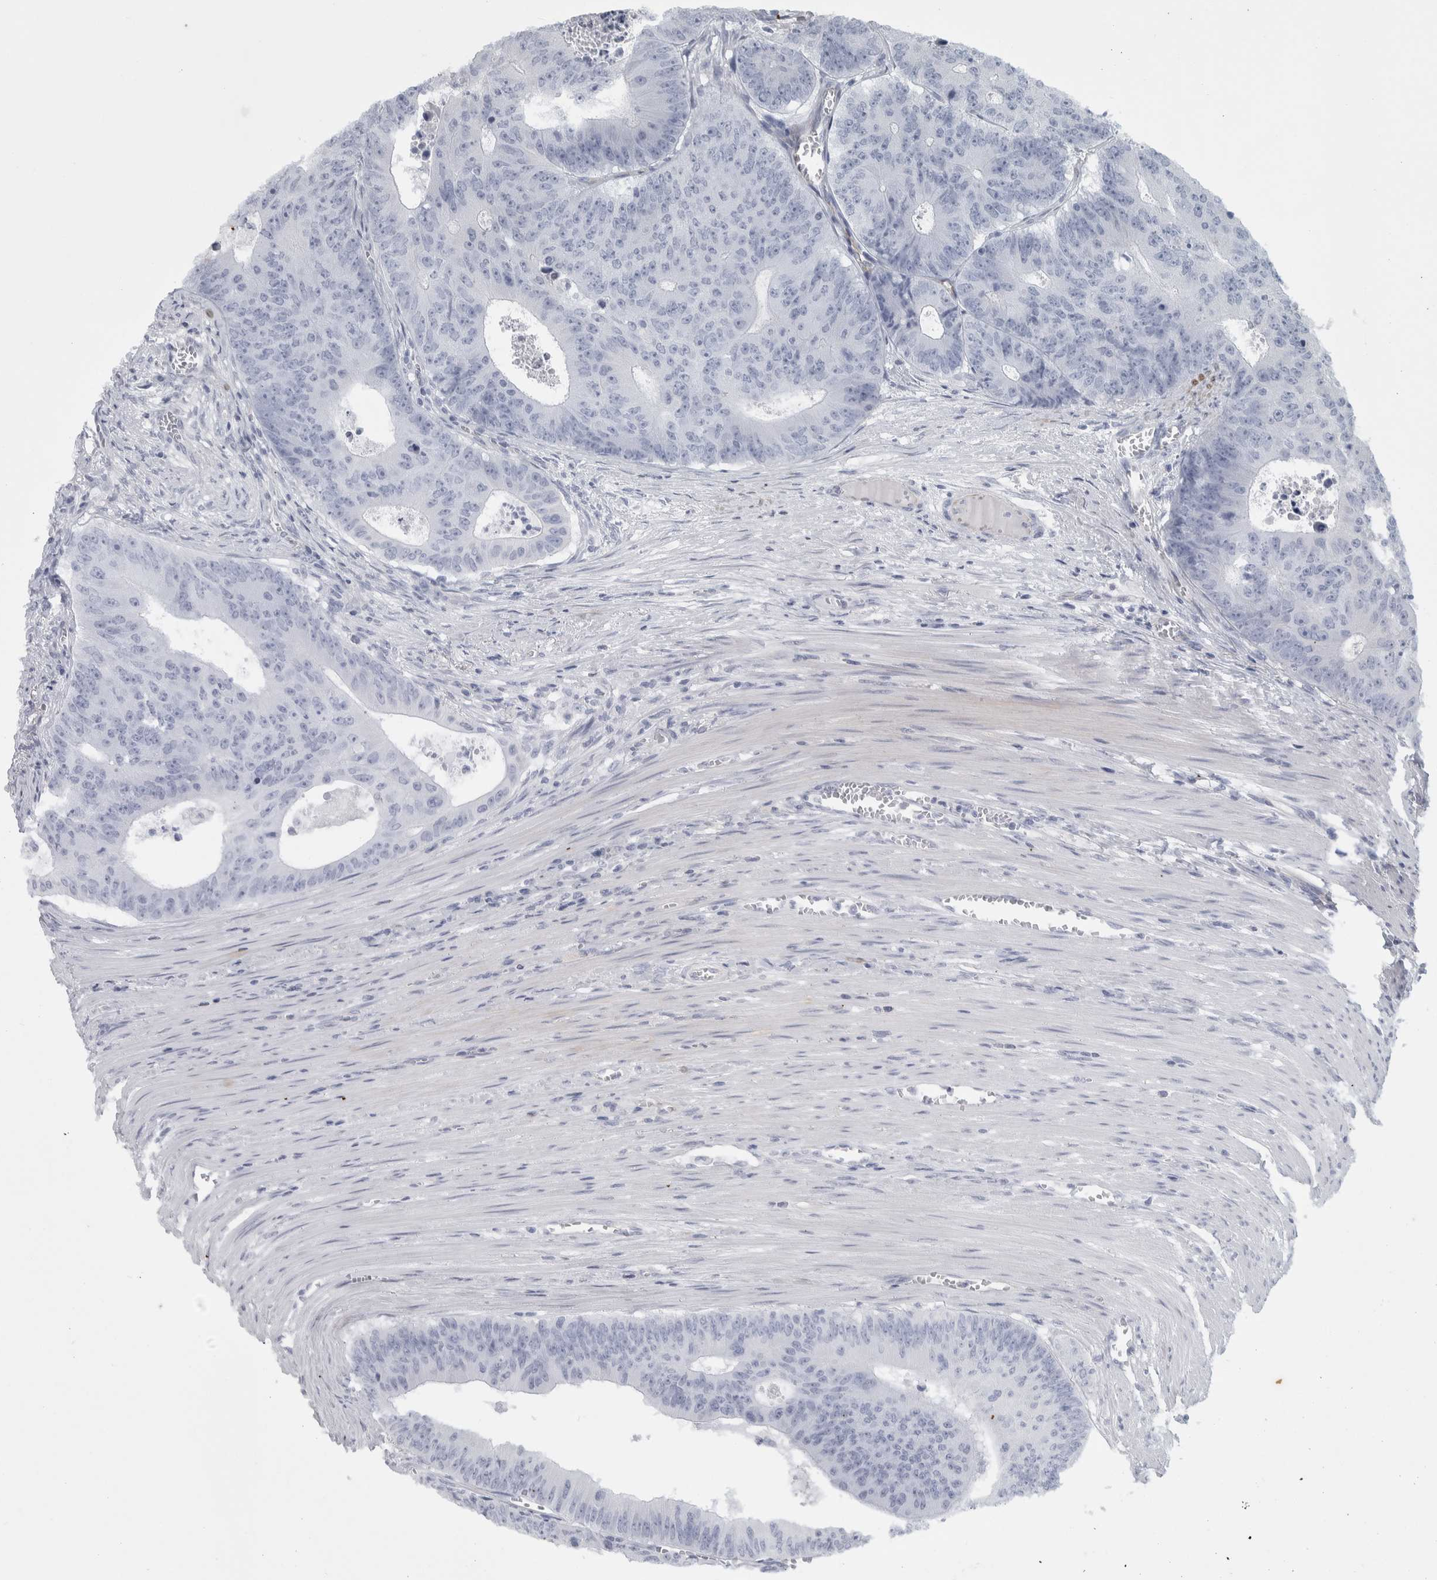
{"staining": {"intensity": "negative", "quantity": "none", "location": "none"}, "tissue": "colorectal cancer", "cell_type": "Tumor cells", "image_type": "cancer", "snomed": [{"axis": "morphology", "description": "Adenocarcinoma, NOS"}, {"axis": "topography", "description": "Colon"}], "caption": "Immunohistochemical staining of adenocarcinoma (colorectal) exhibits no significant staining in tumor cells.", "gene": "ZNF862", "patient": {"sex": "male", "age": 87}}